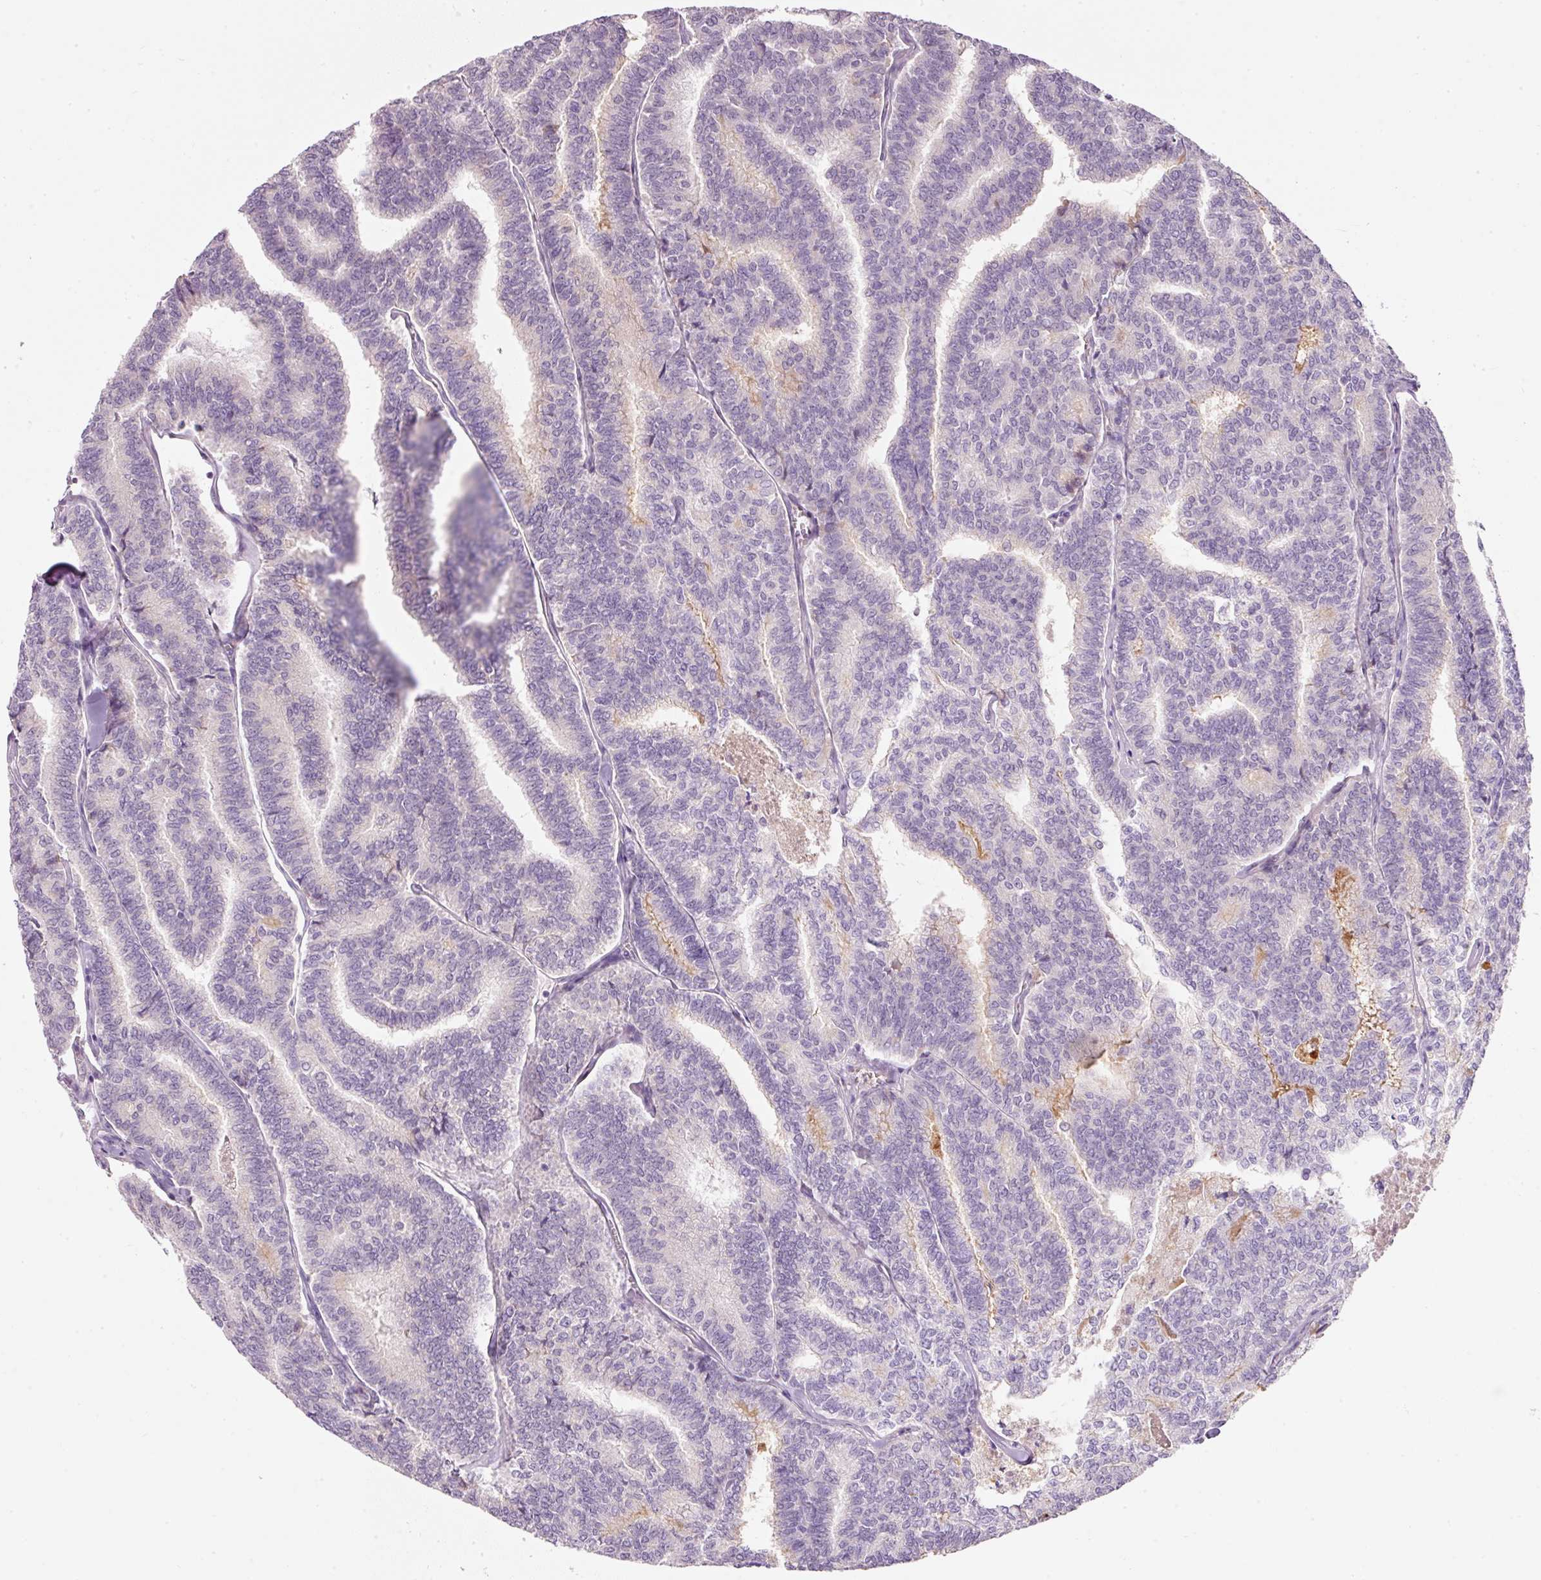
{"staining": {"intensity": "negative", "quantity": "none", "location": "none"}, "tissue": "thyroid cancer", "cell_type": "Tumor cells", "image_type": "cancer", "snomed": [{"axis": "morphology", "description": "Papillary adenocarcinoma, NOS"}, {"axis": "topography", "description": "Thyroid gland"}], "caption": "IHC of human papillary adenocarcinoma (thyroid) exhibits no expression in tumor cells. The staining is performed using DAB (3,3'-diaminobenzidine) brown chromogen with nuclei counter-stained in using hematoxylin.", "gene": "TMEM37", "patient": {"sex": "female", "age": 35}}